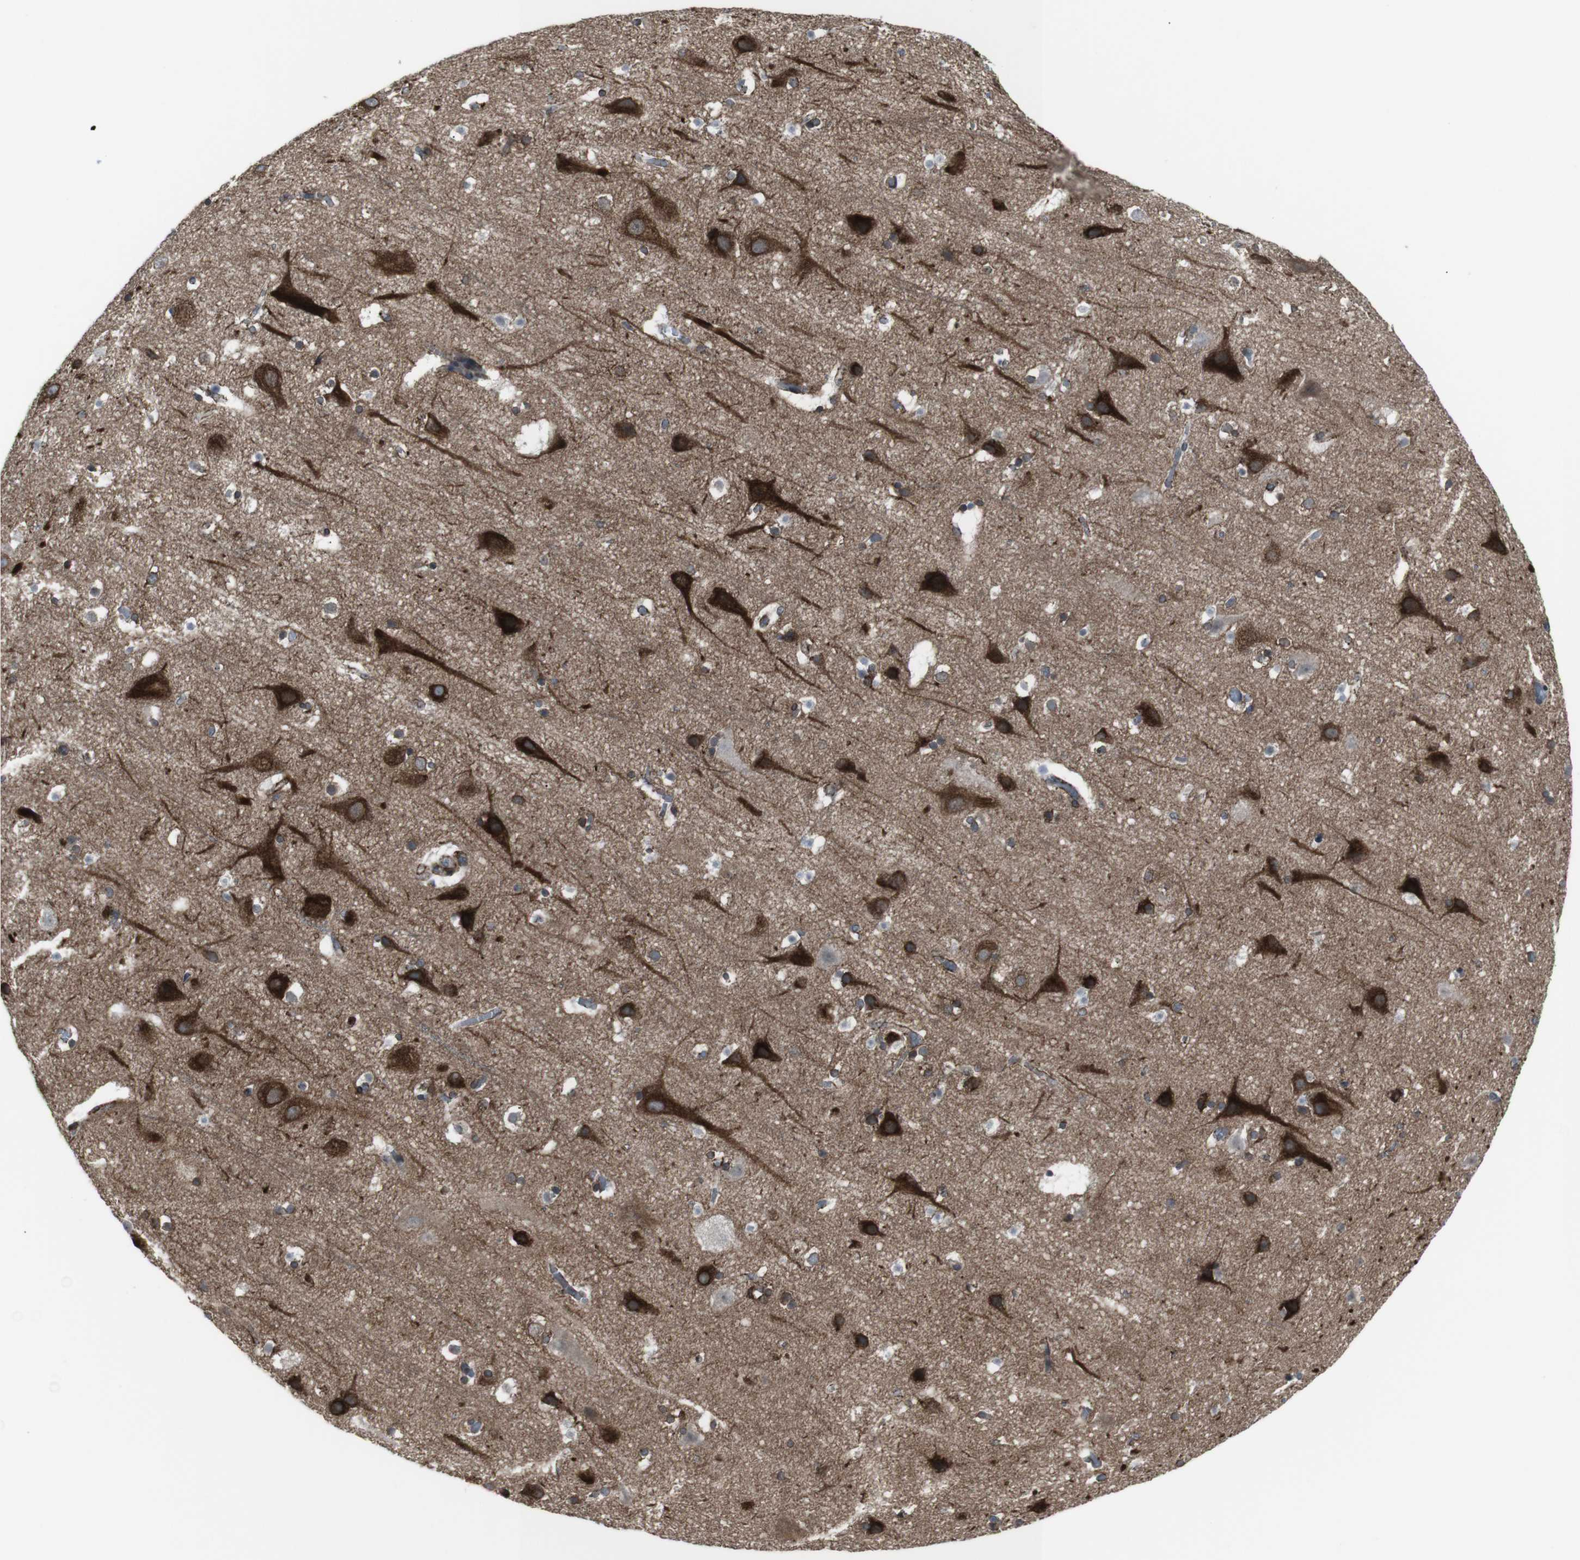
{"staining": {"intensity": "negative", "quantity": "none", "location": "none"}, "tissue": "cerebral cortex", "cell_type": "Endothelial cells", "image_type": "normal", "snomed": [{"axis": "morphology", "description": "Normal tissue, NOS"}, {"axis": "topography", "description": "Cerebral cortex"}], "caption": "Cerebral cortex was stained to show a protein in brown. There is no significant positivity in endothelial cells. (Stains: DAB (3,3'-diaminobenzidine) IHC with hematoxylin counter stain, Microscopy: brightfield microscopy at high magnification).", "gene": "LNPK", "patient": {"sex": "male", "age": 45}}